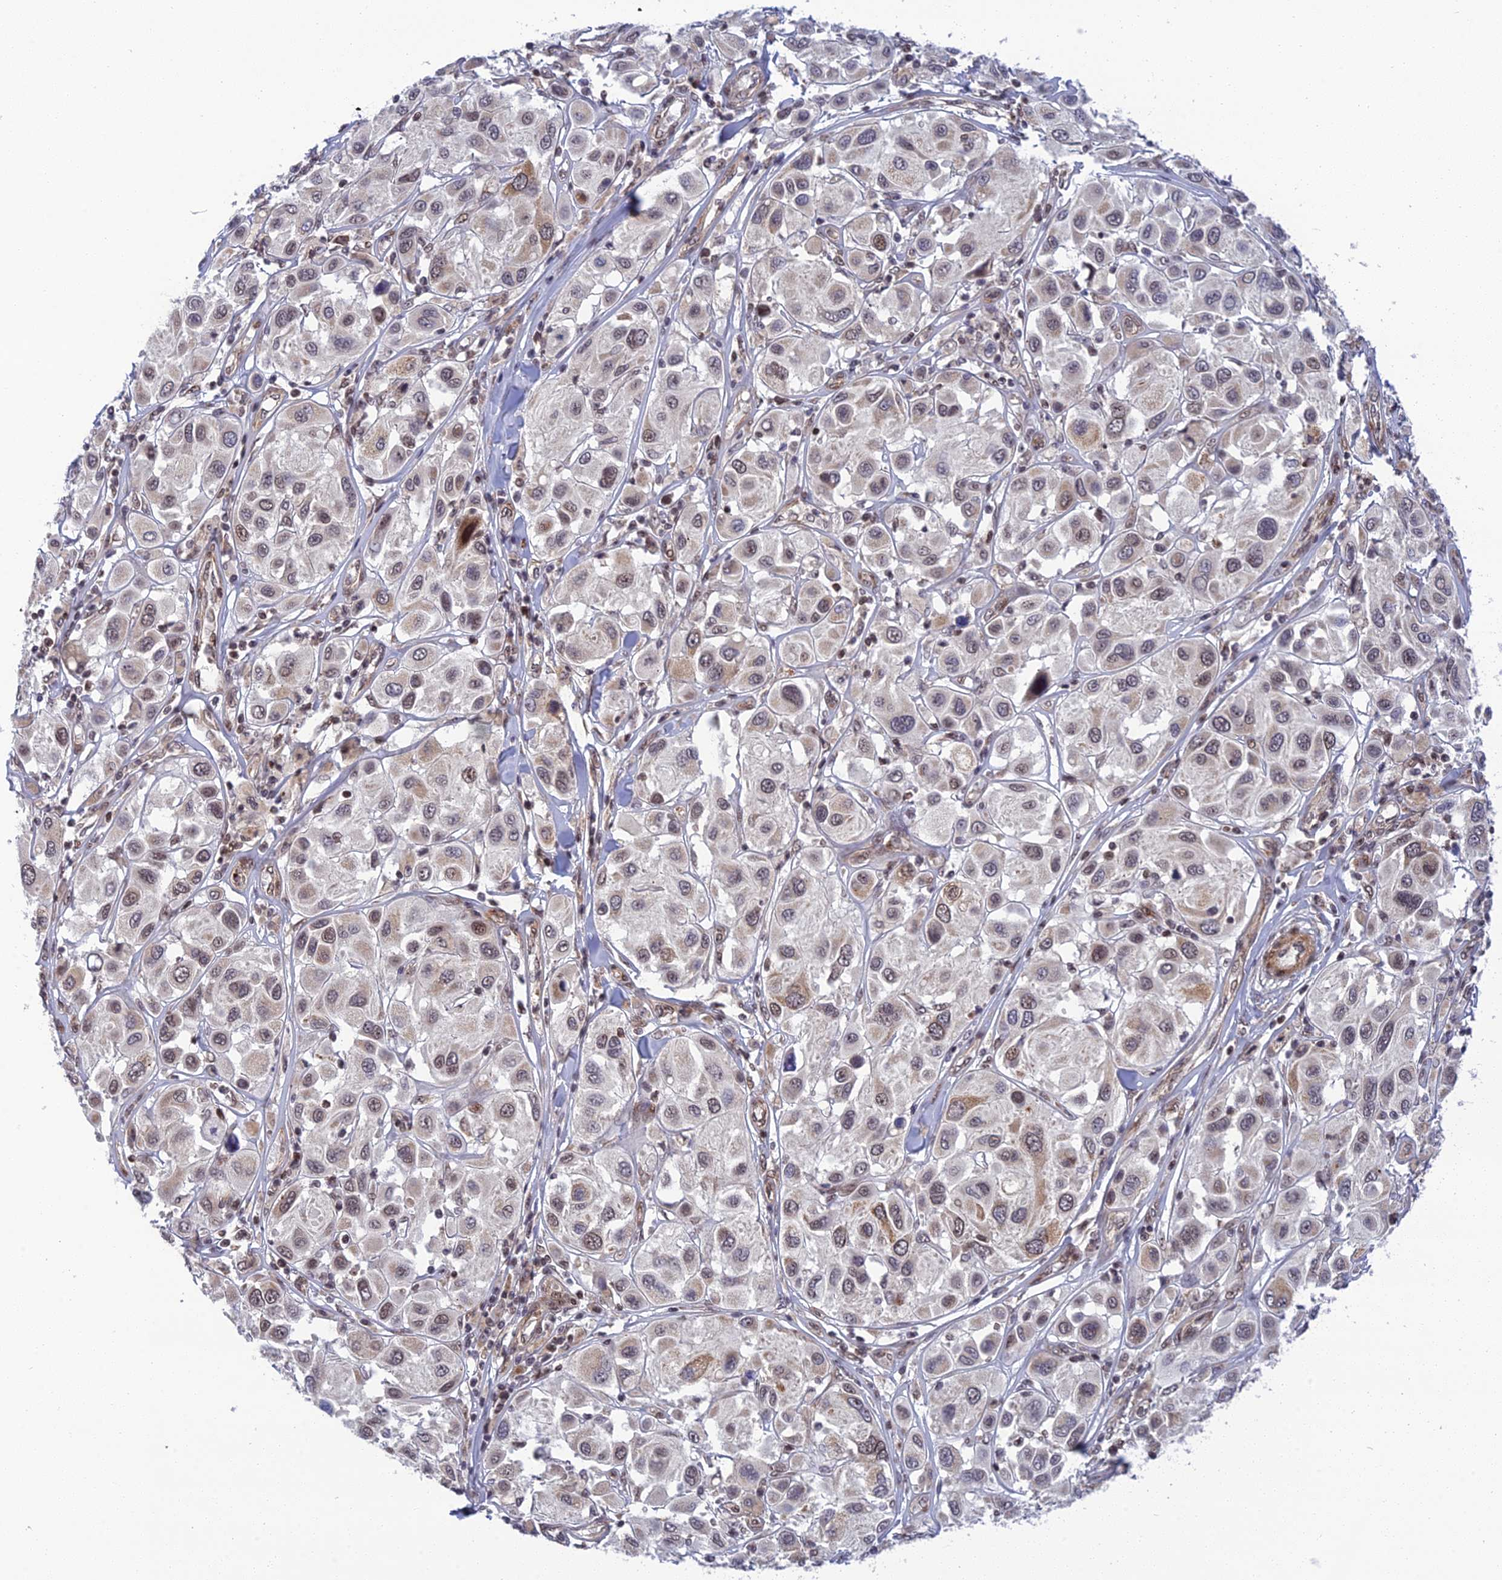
{"staining": {"intensity": "weak", "quantity": ">75%", "location": "nuclear"}, "tissue": "melanoma", "cell_type": "Tumor cells", "image_type": "cancer", "snomed": [{"axis": "morphology", "description": "Malignant melanoma, Metastatic site"}, {"axis": "topography", "description": "Skin"}], "caption": "Immunohistochemistry (IHC) of malignant melanoma (metastatic site) demonstrates low levels of weak nuclear positivity in approximately >75% of tumor cells.", "gene": "REXO1", "patient": {"sex": "male", "age": 41}}